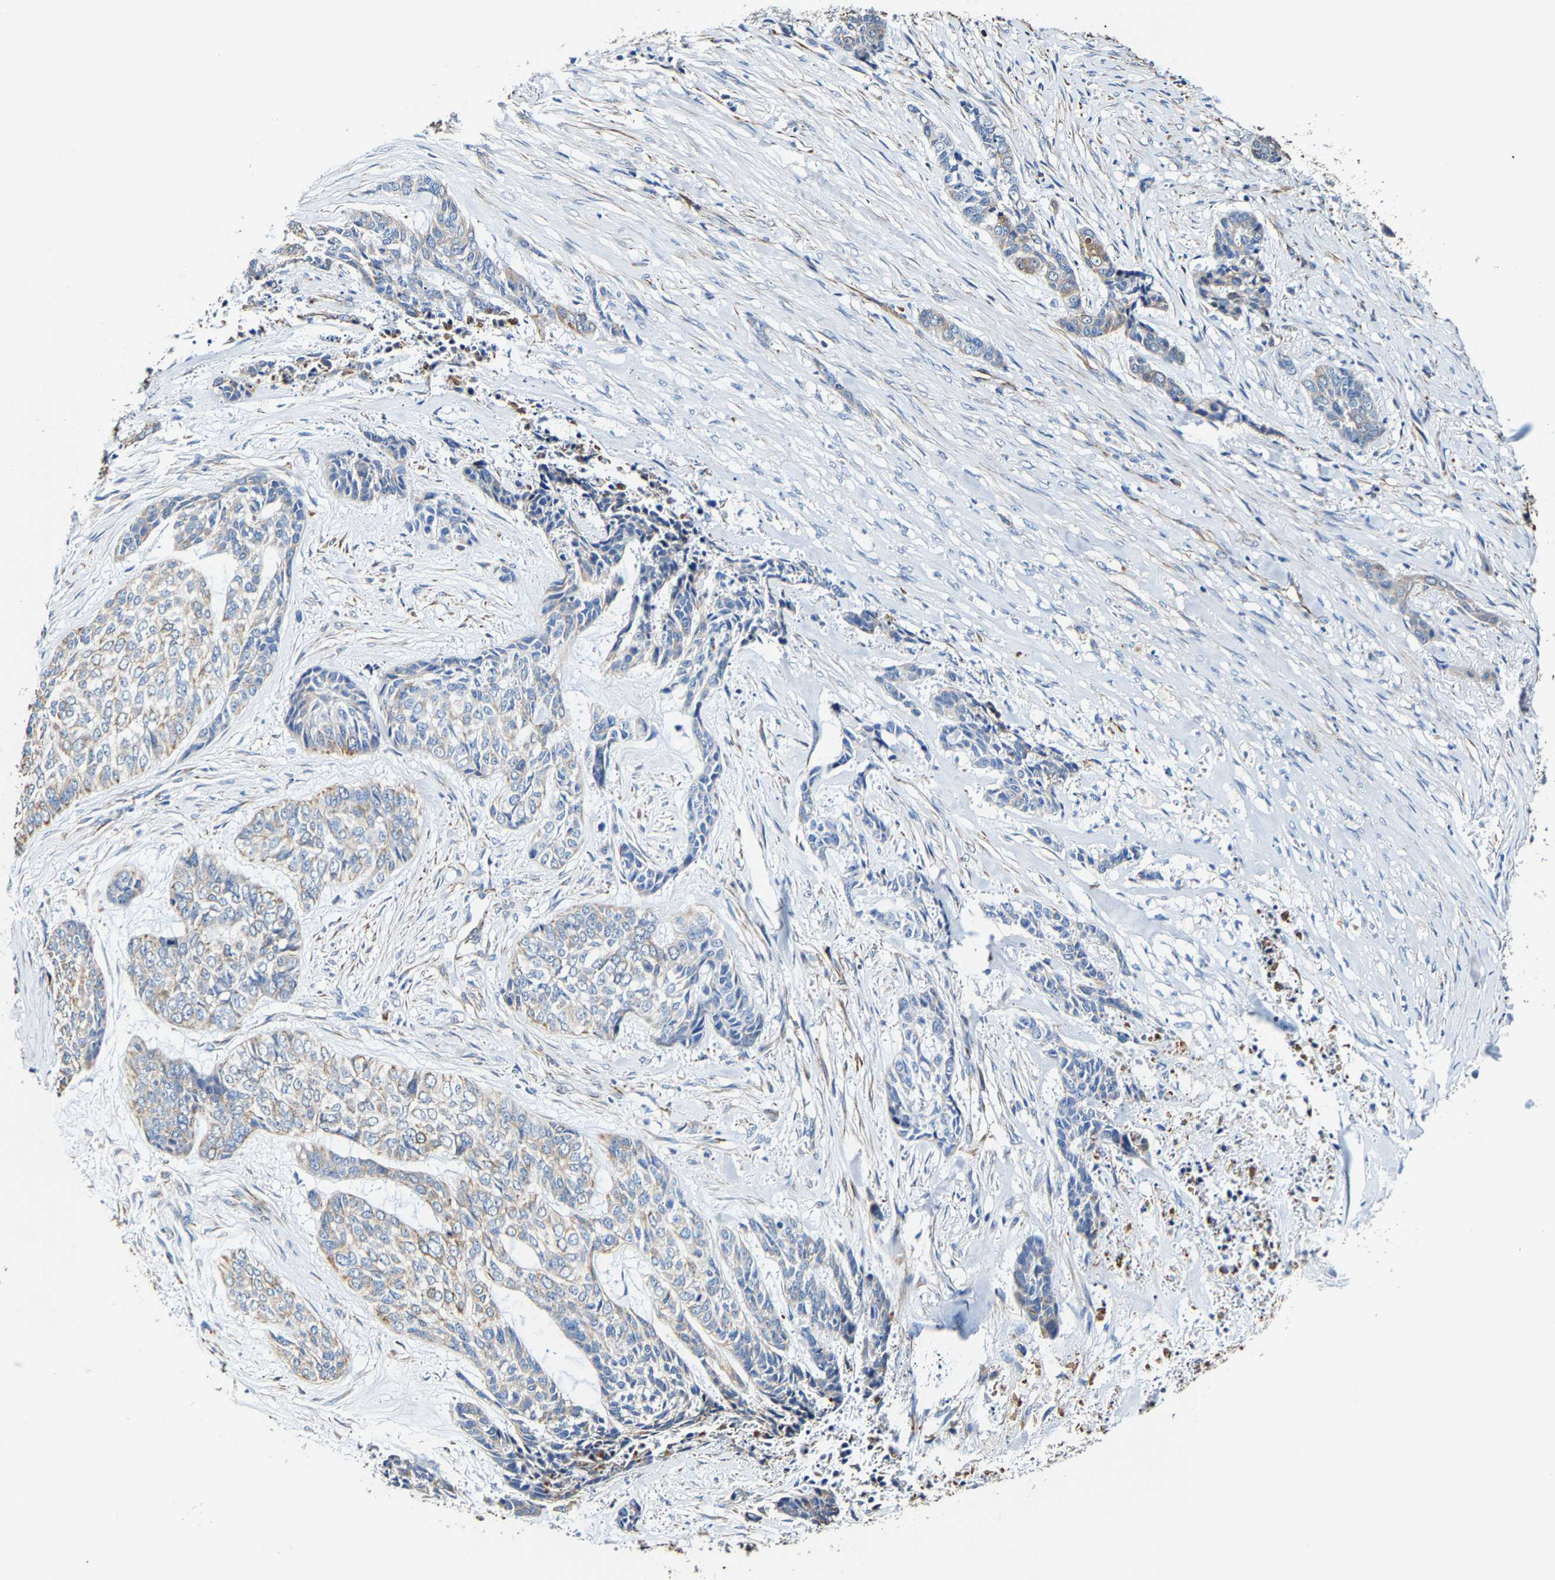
{"staining": {"intensity": "weak", "quantity": "<25%", "location": "cytoplasmic/membranous"}, "tissue": "skin cancer", "cell_type": "Tumor cells", "image_type": "cancer", "snomed": [{"axis": "morphology", "description": "Basal cell carcinoma"}, {"axis": "topography", "description": "Skin"}], "caption": "The photomicrograph reveals no staining of tumor cells in skin cancer.", "gene": "MMEL1", "patient": {"sex": "female", "age": 64}}